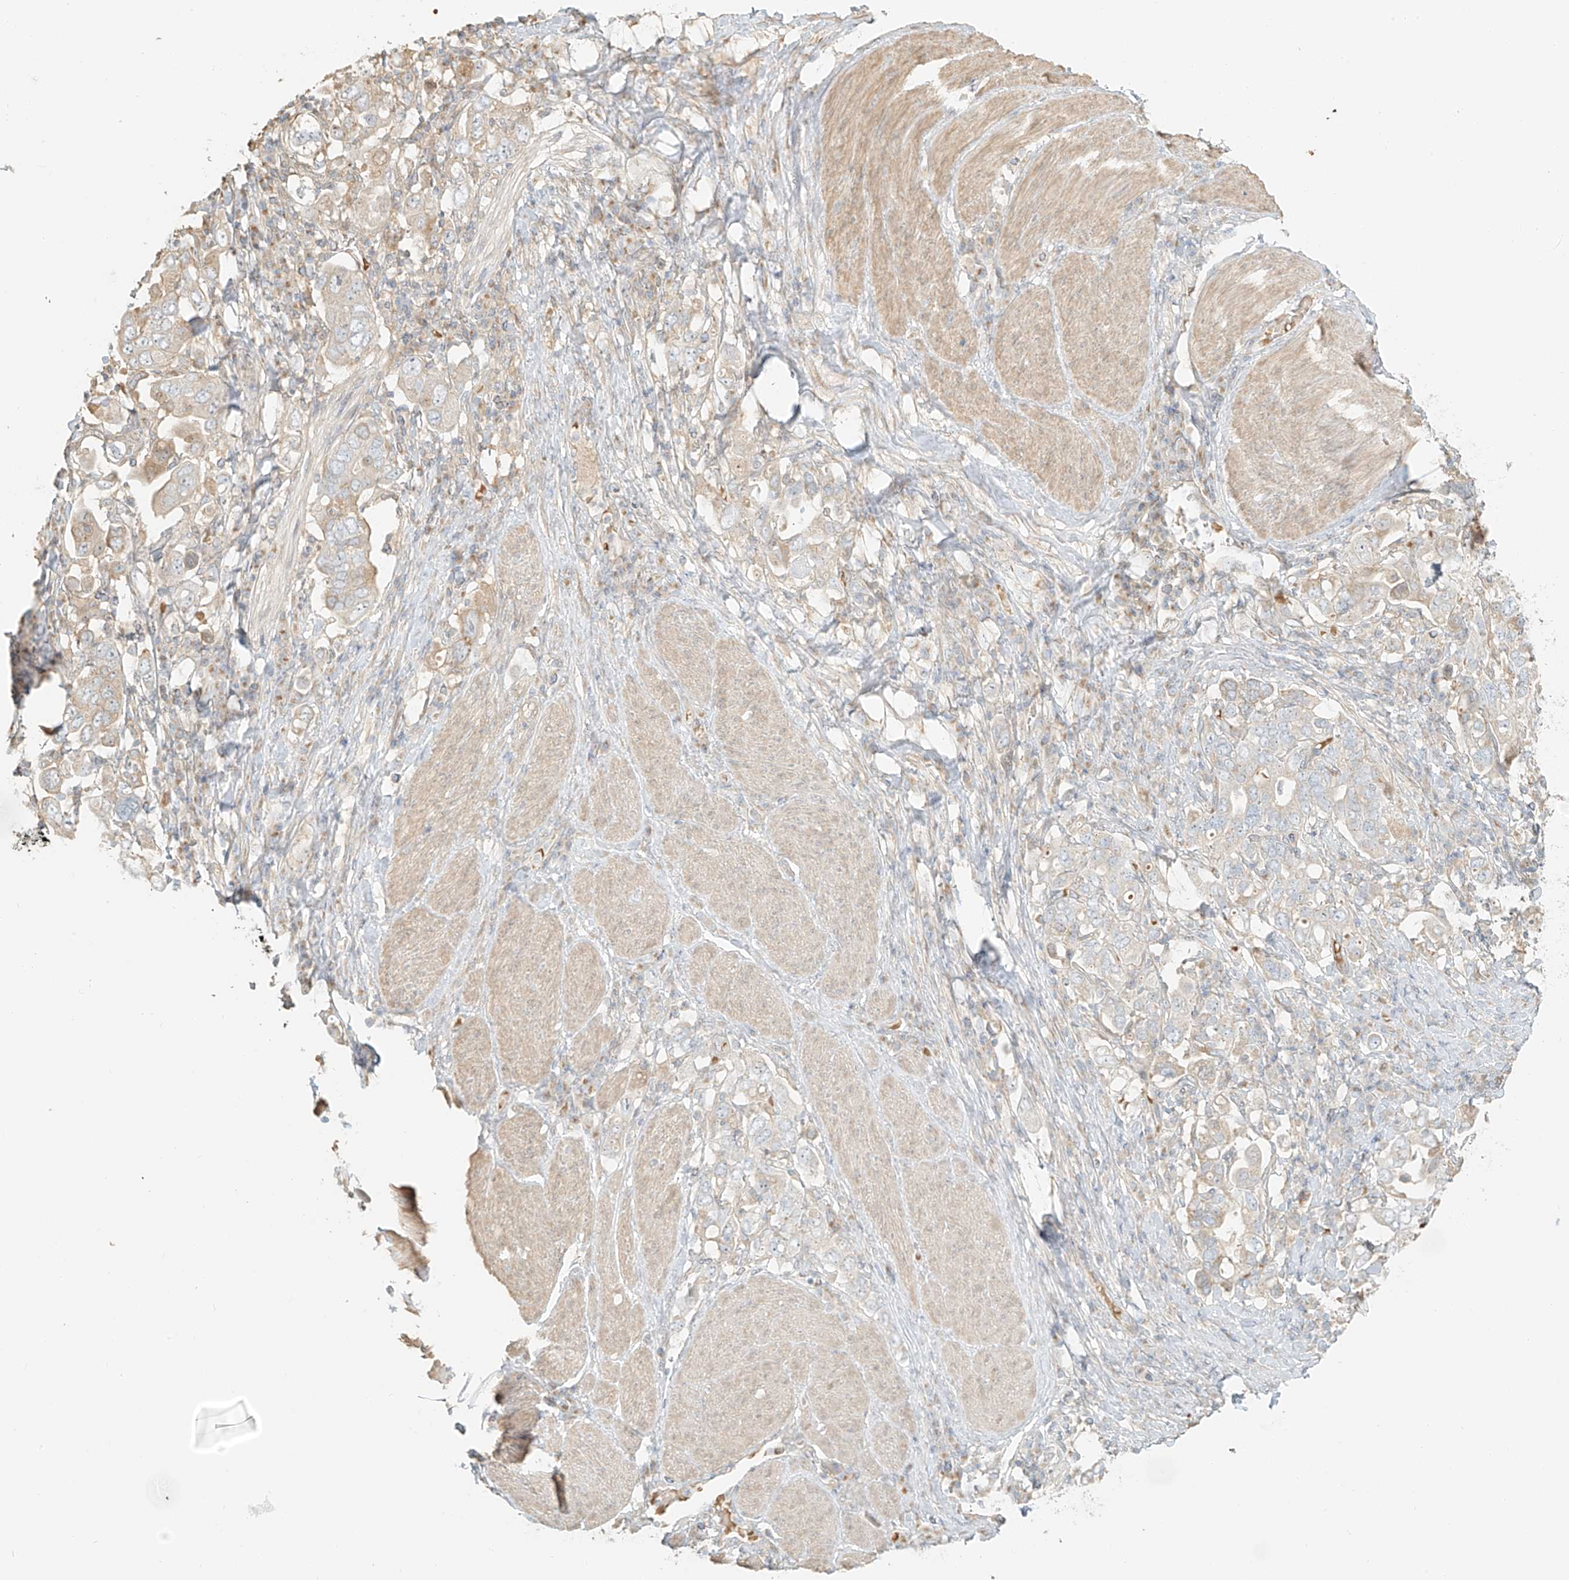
{"staining": {"intensity": "weak", "quantity": "<25%", "location": "cytoplasmic/membranous"}, "tissue": "stomach cancer", "cell_type": "Tumor cells", "image_type": "cancer", "snomed": [{"axis": "morphology", "description": "Adenocarcinoma, NOS"}, {"axis": "topography", "description": "Stomach, upper"}], "caption": "Tumor cells are negative for brown protein staining in stomach adenocarcinoma.", "gene": "UPK1B", "patient": {"sex": "male", "age": 62}}